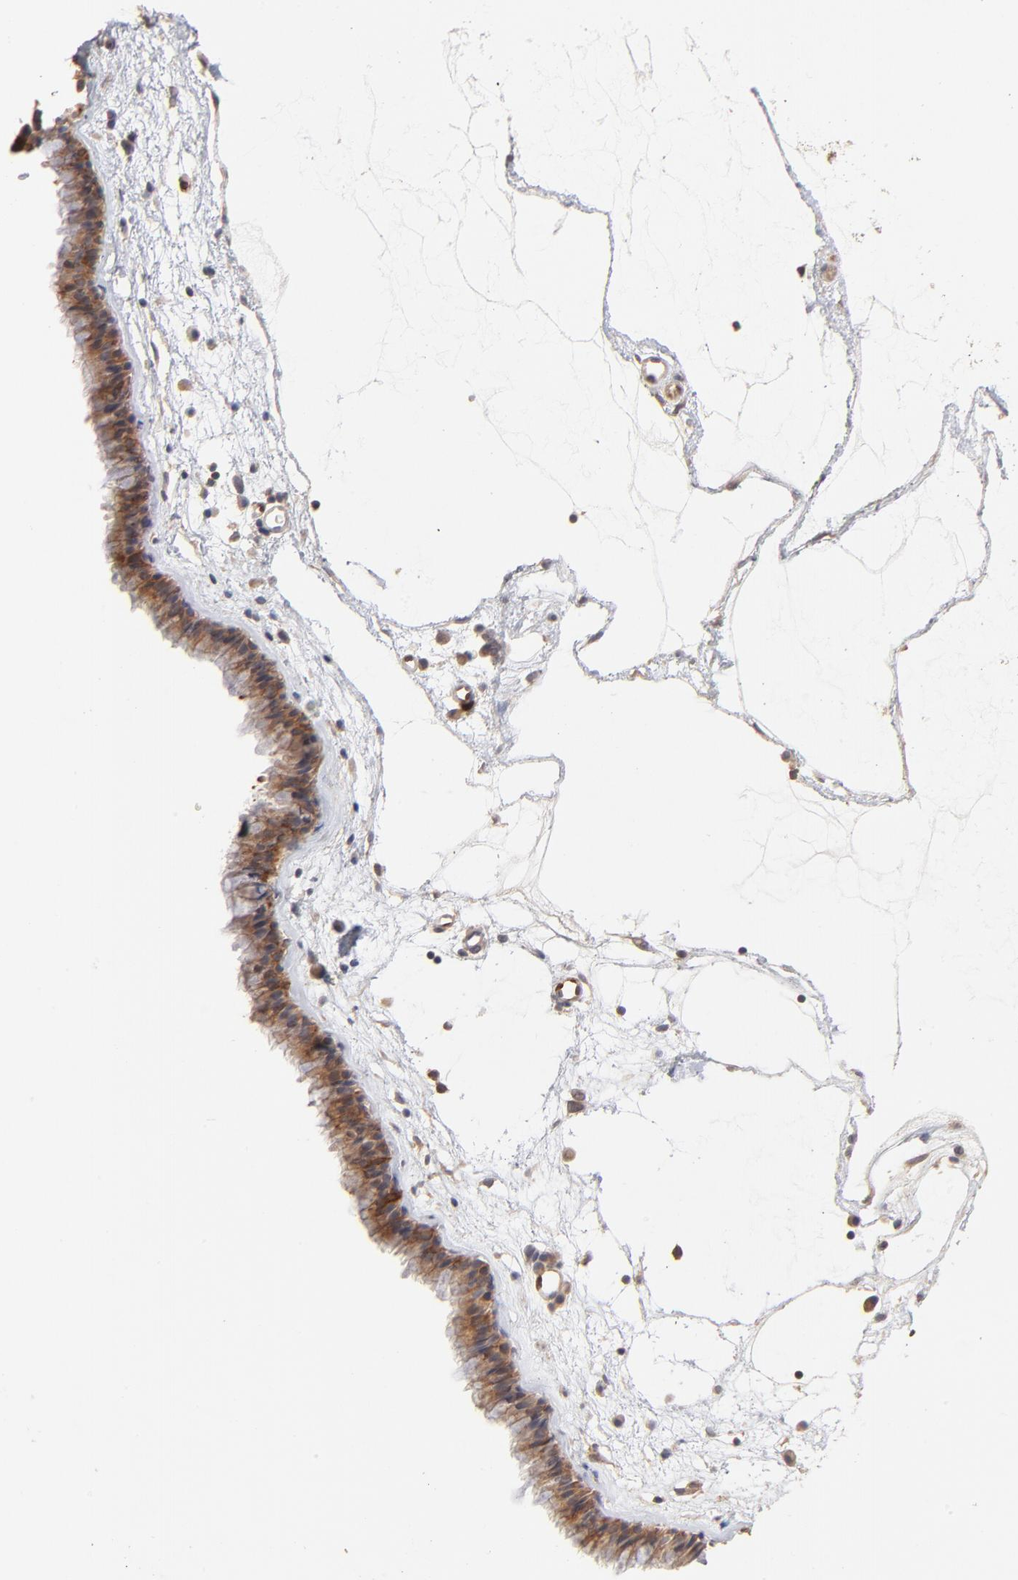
{"staining": {"intensity": "moderate", "quantity": ">75%", "location": "cytoplasmic/membranous"}, "tissue": "nasopharynx", "cell_type": "Respiratory epithelial cells", "image_type": "normal", "snomed": [{"axis": "morphology", "description": "Normal tissue, NOS"}, {"axis": "morphology", "description": "Inflammation, NOS"}, {"axis": "topography", "description": "Nasopharynx"}], "caption": "Moderate cytoplasmic/membranous expression for a protein is present in approximately >75% of respiratory epithelial cells of unremarkable nasopharynx using IHC.", "gene": "IVNS1ABP", "patient": {"sex": "male", "age": 48}}